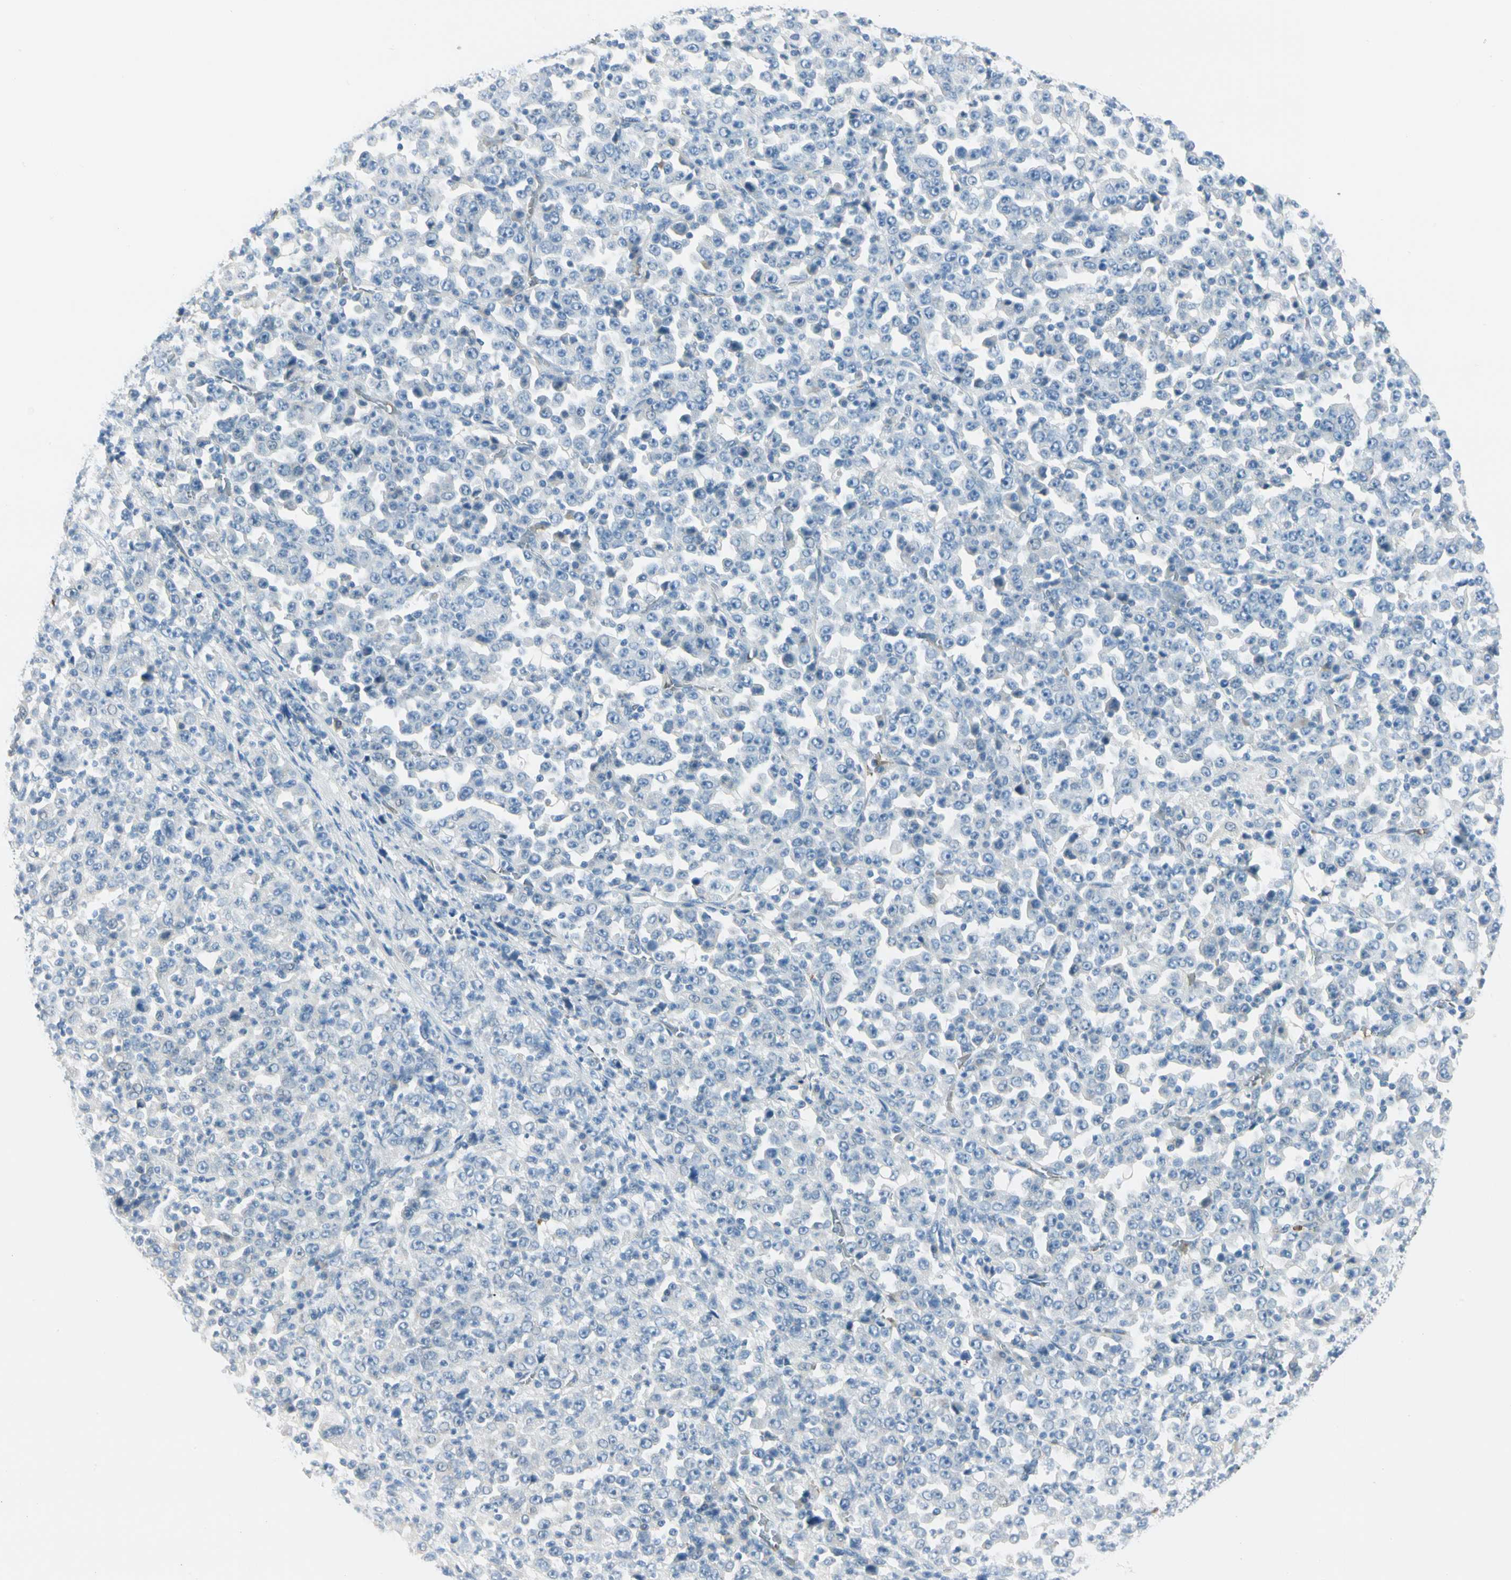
{"staining": {"intensity": "negative", "quantity": "none", "location": "none"}, "tissue": "stomach cancer", "cell_type": "Tumor cells", "image_type": "cancer", "snomed": [{"axis": "morphology", "description": "Normal tissue, NOS"}, {"axis": "morphology", "description": "Adenocarcinoma, NOS"}, {"axis": "topography", "description": "Stomach, upper"}, {"axis": "topography", "description": "Stomach"}], "caption": "Adenocarcinoma (stomach) stained for a protein using immunohistochemistry (IHC) exhibits no positivity tumor cells.", "gene": "CA1", "patient": {"sex": "male", "age": 59}}